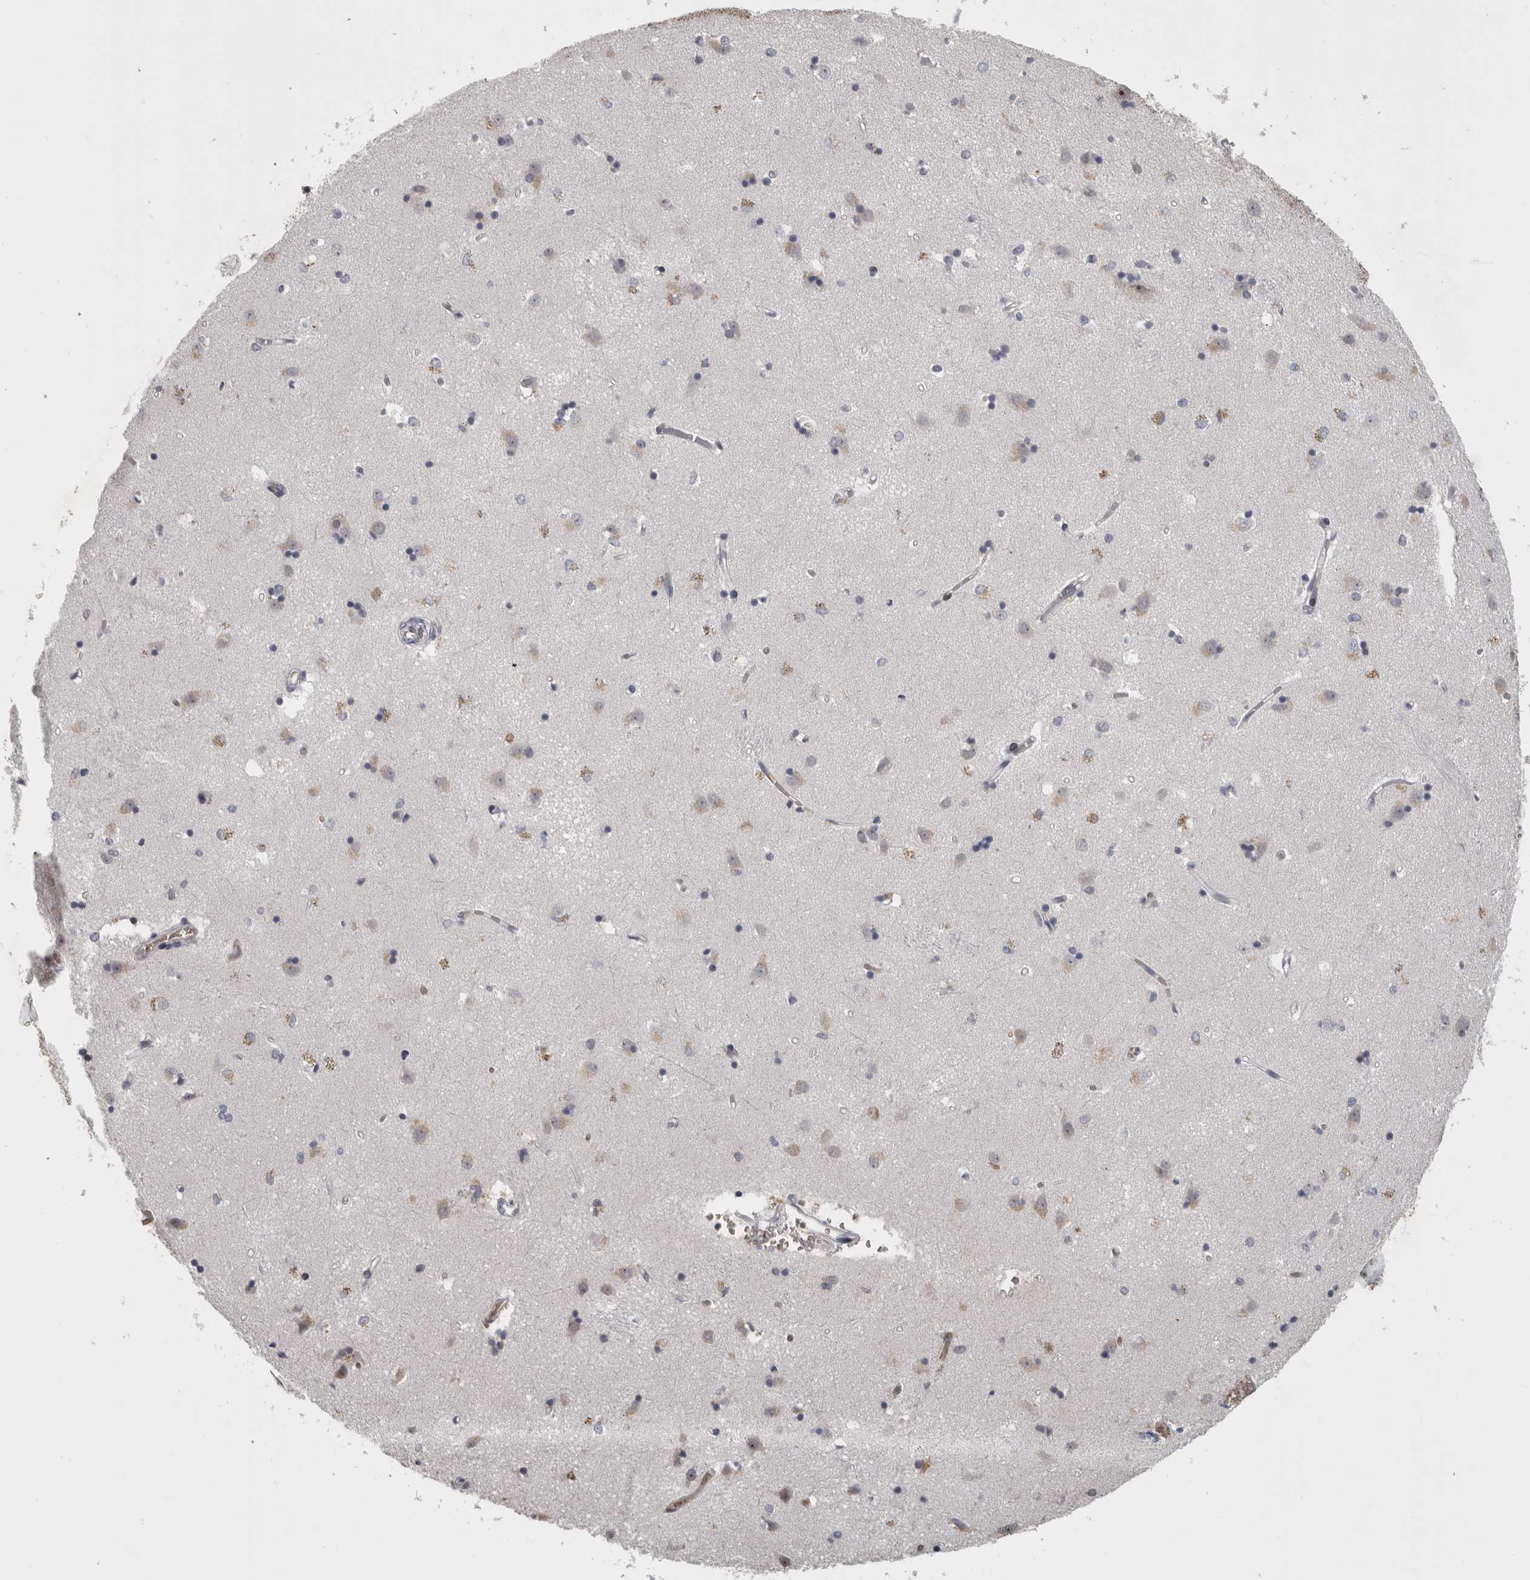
{"staining": {"intensity": "negative", "quantity": "none", "location": "none"}, "tissue": "caudate", "cell_type": "Glial cells", "image_type": "normal", "snomed": [{"axis": "morphology", "description": "Normal tissue, NOS"}, {"axis": "topography", "description": "Lateral ventricle wall"}], "caption": "DAB (3,3'-diaminobenzidine) immunohistochemical staining of normal caudate demonstrates no significant staining in glial cells. (Stains: DAB (3,3'-diaminobenzidine) immunohistochemistry (IHC) with hematoxylin counter stain, Microscopy: brightfield microscopy at high magnification).", "gene": "PCMTD1", "patient": {"sex": "male", "age": 45}}